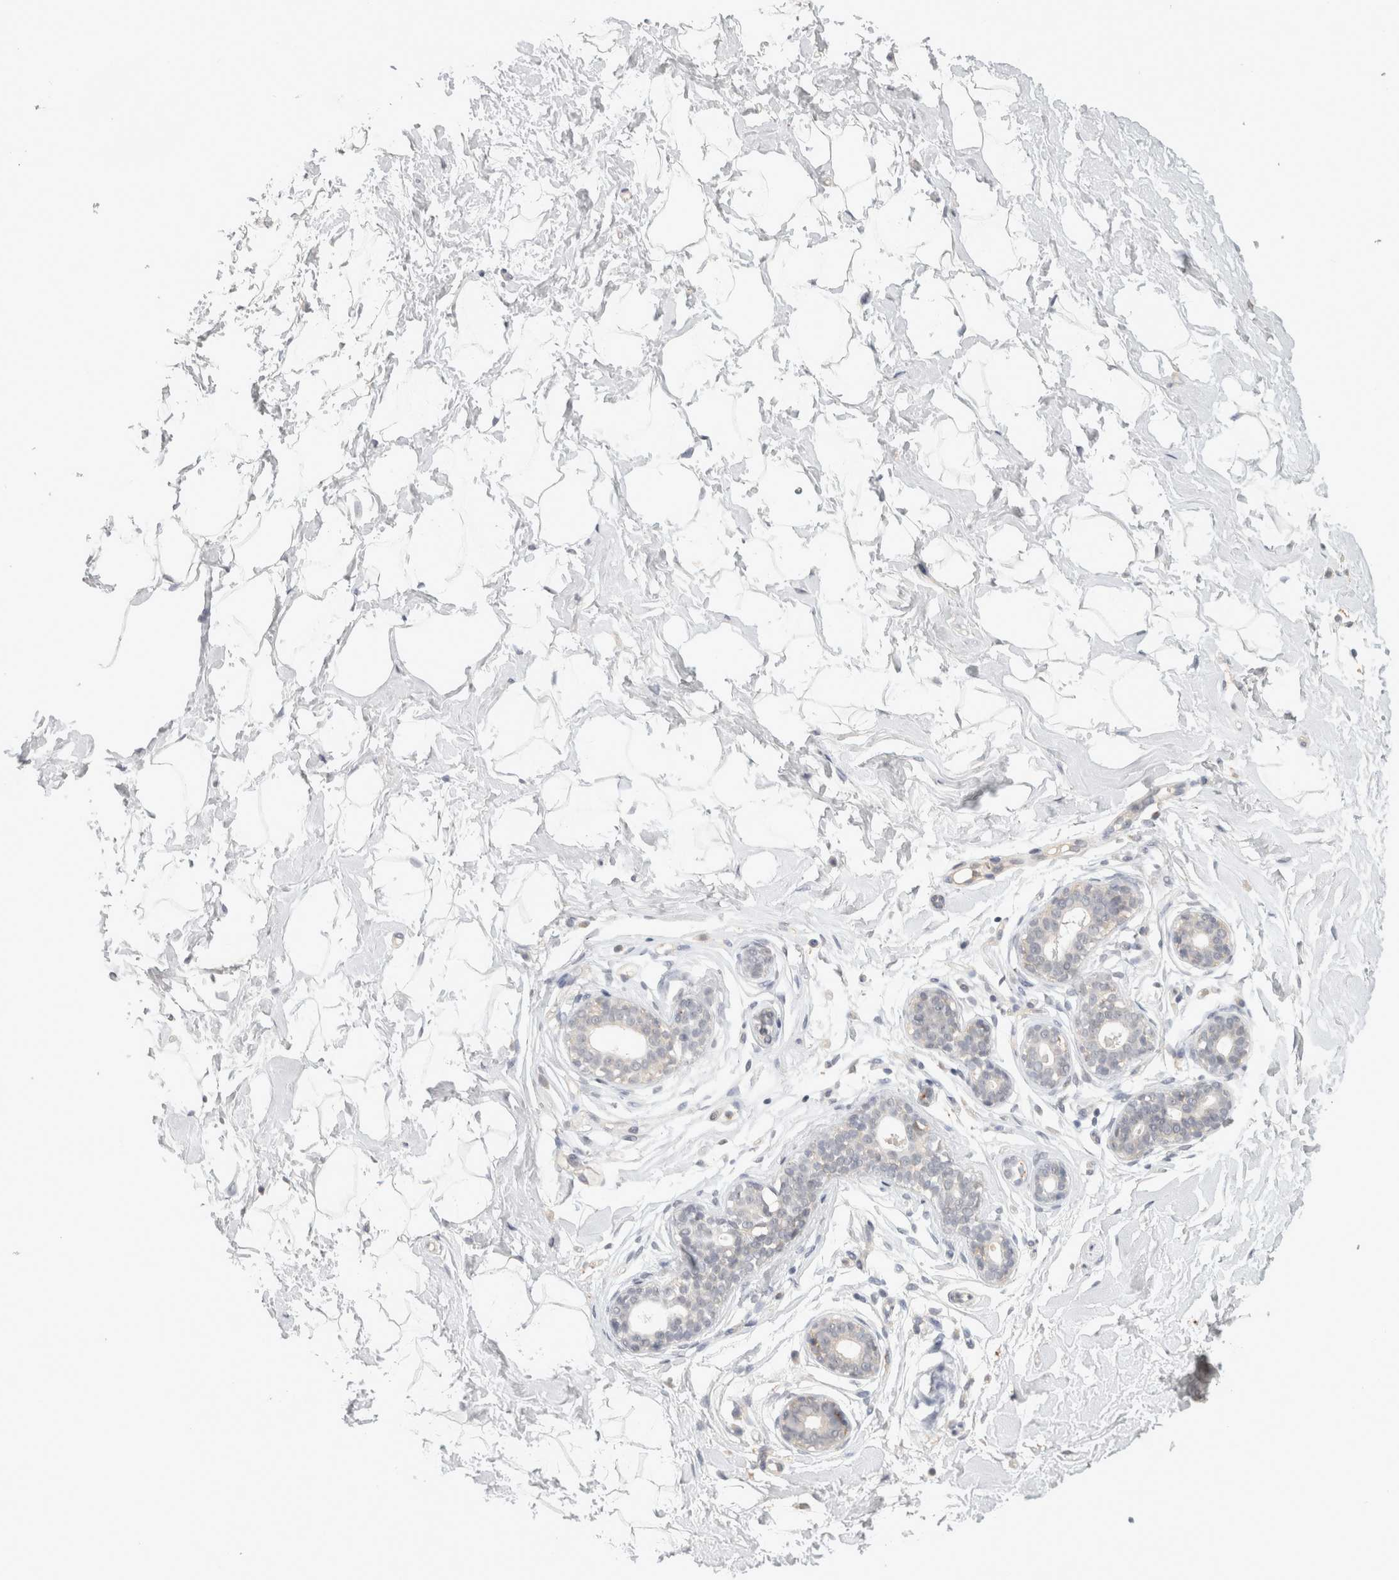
{"staining": {"intensity": "weak", "quantity": "<25%", "location": "cytoplasmic/membranous"}, "tissue": "breast", "cell_type": "Adipocytes", "image_type": "normal", "snomed": [{"axis": "morphology", "description": "Normal tissue, NOS"}, {"axis": "morphology", "description": "Adenoma, NOS"}, {"axis": "topography", "description": "Breast"}], "caption": "Photomicrograph shows no significant protein positivity in adipocytes of normal breast. (DAB immunohistochemistry, high magnification).", "gene": "HAVCR2", "patient": {"sex": "female", "age": 23}}